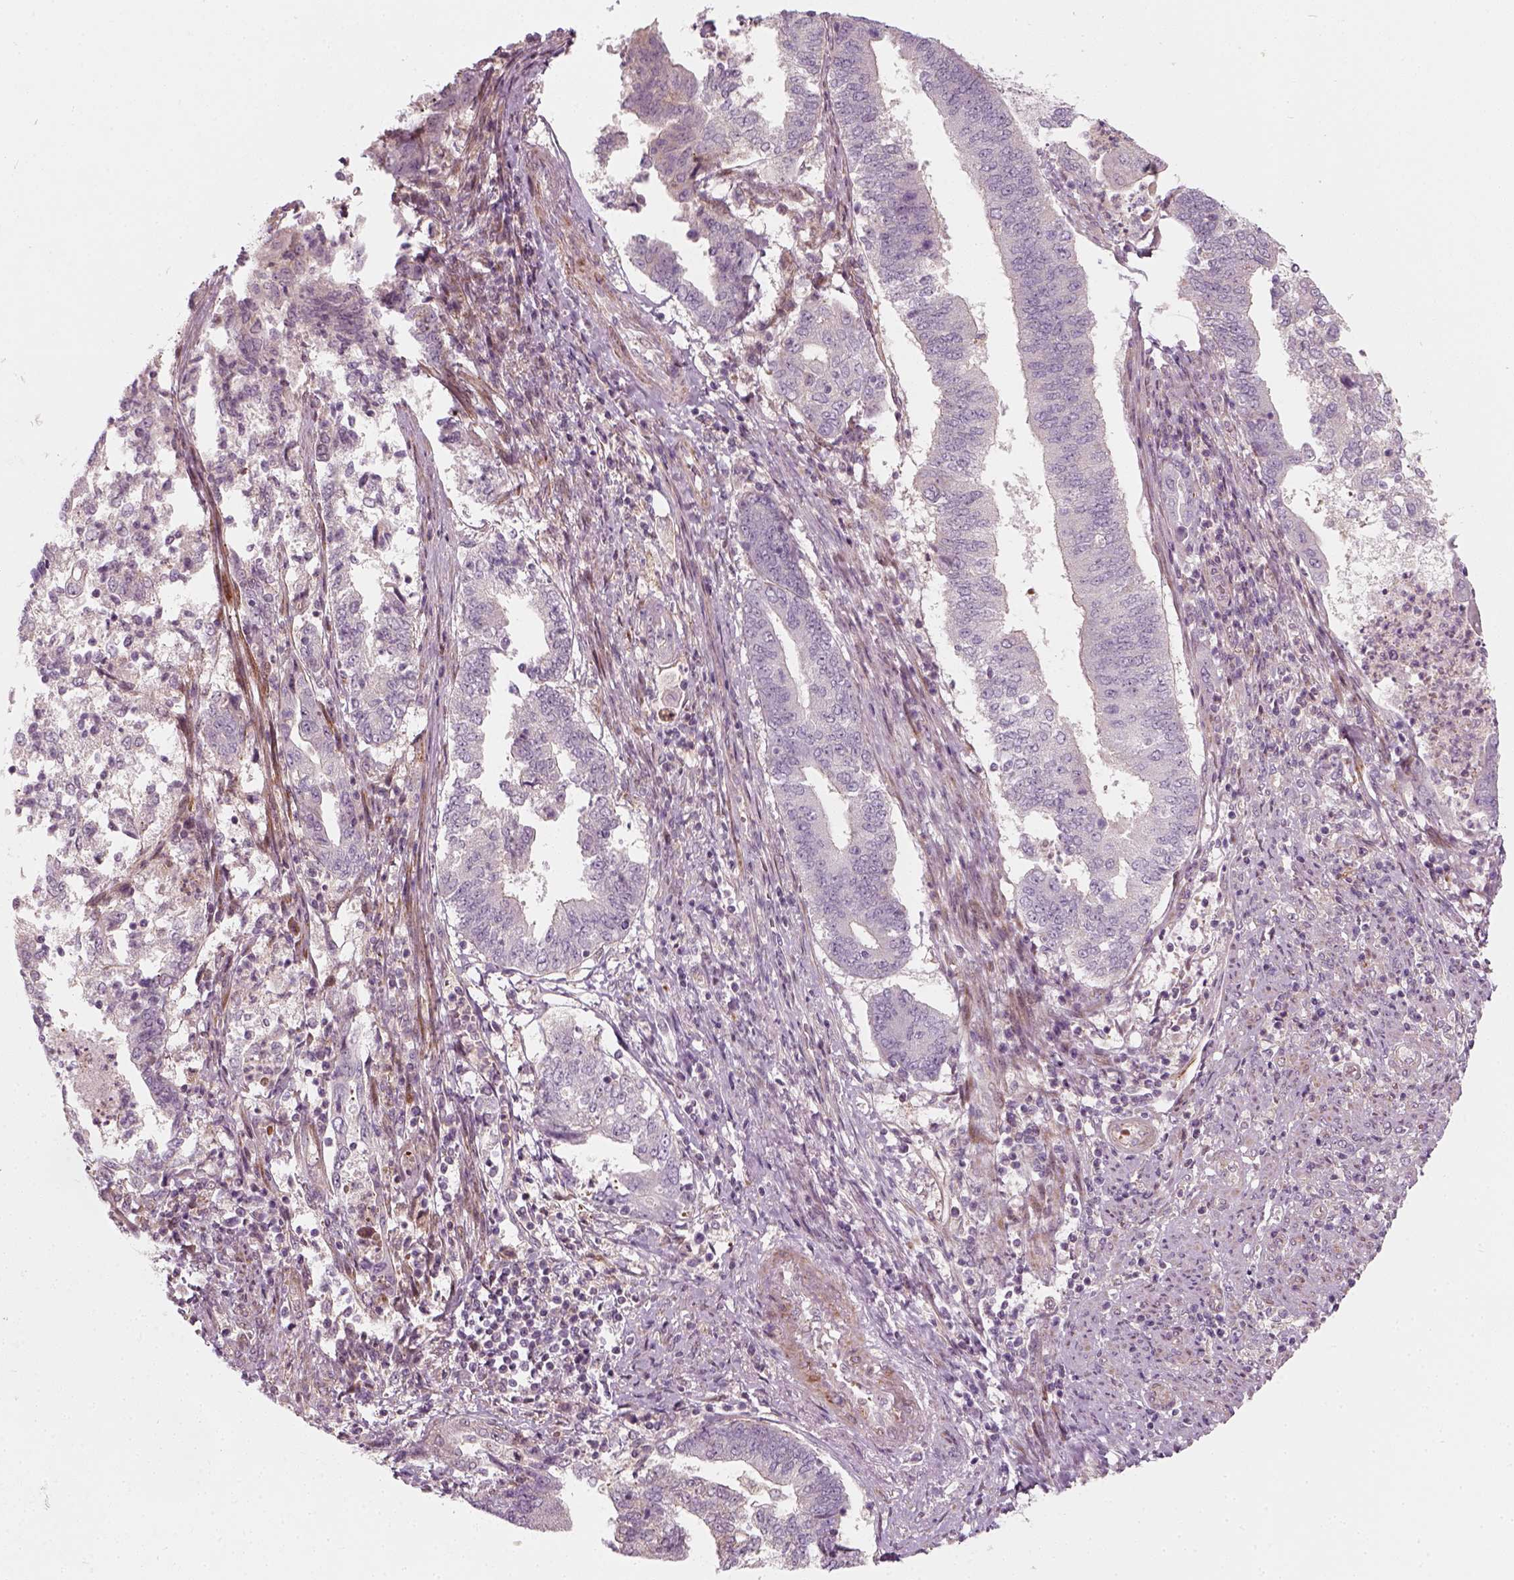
{"staining": {"intensity": "negative", "quantity": "none", "location": "none"}, "tissue": "endometrial cancer", "cell_type": "Tumor cells", "image_type": "cancer", "snomed": [{"axis": "morphology", "description": "Adenocarcinoma, NOS"}, {"axis": "topography", "description": "Endometrium"}], "caption": "DAB immunohistochemical staining of endometrial cancer (adenocarcinoma) demonstrates no significant positivity in tumor cells.", "gene": "DNASE1L1", "patient": {"sex": "female", "age": 65}}